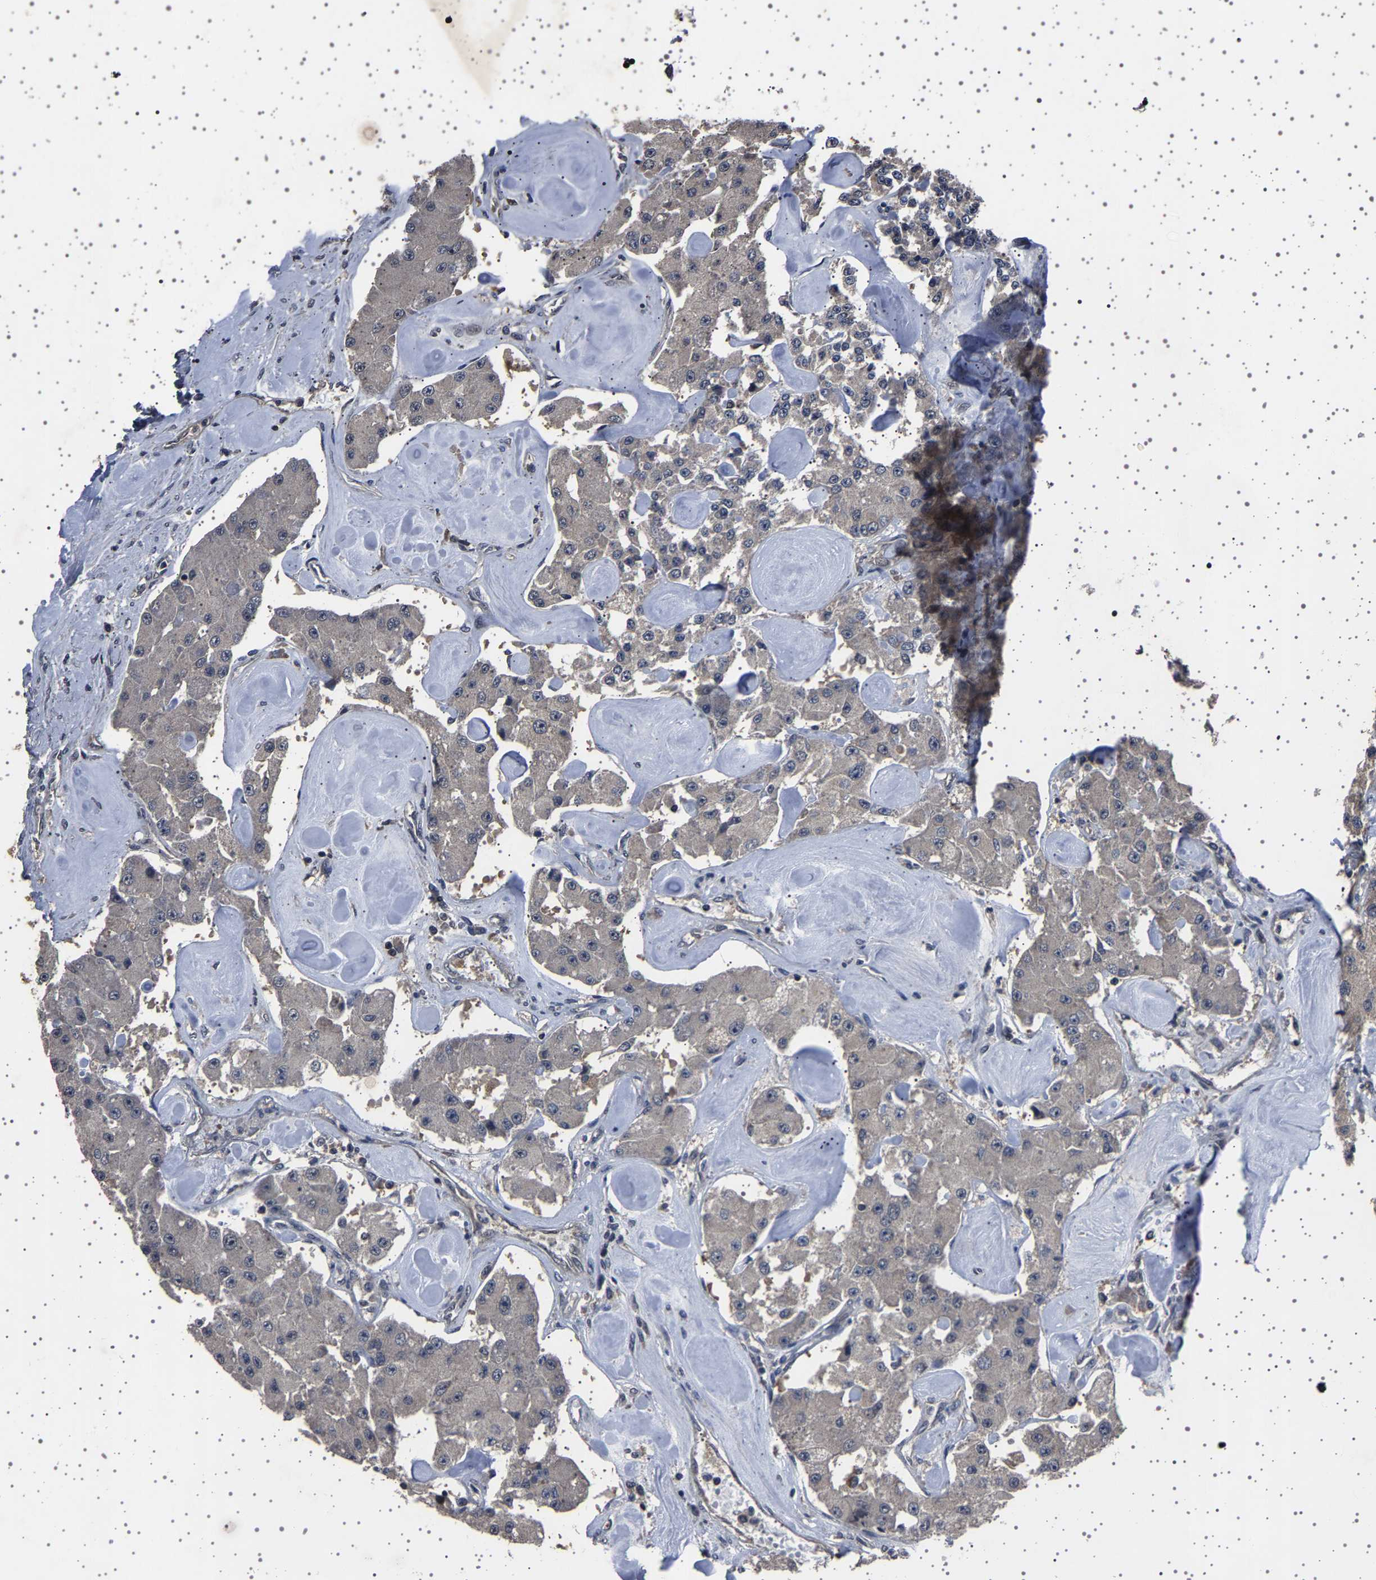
{"staining": {"intensity": "weak", "quantity": "25%-75%", "location": "cytoplasmic/membranous"}, "tissue": "carcinoid", "cell_type": "Tumor cells", "image_type": "cancer", "snomed": [{"axis": "morphology", "description": "Carcinoid, malignant, NOS"}, {"axis": "topography", "description": "Pancreas"}], "caption": "Carcinoid (malignant) stained with a brown dye demonstrates weak cytoplasmic/membranous positive positivity in approximately 25%-75% of tumor cells.", "gene": "NCKAP1", "patient": {"sex": "male", "age": 41}}